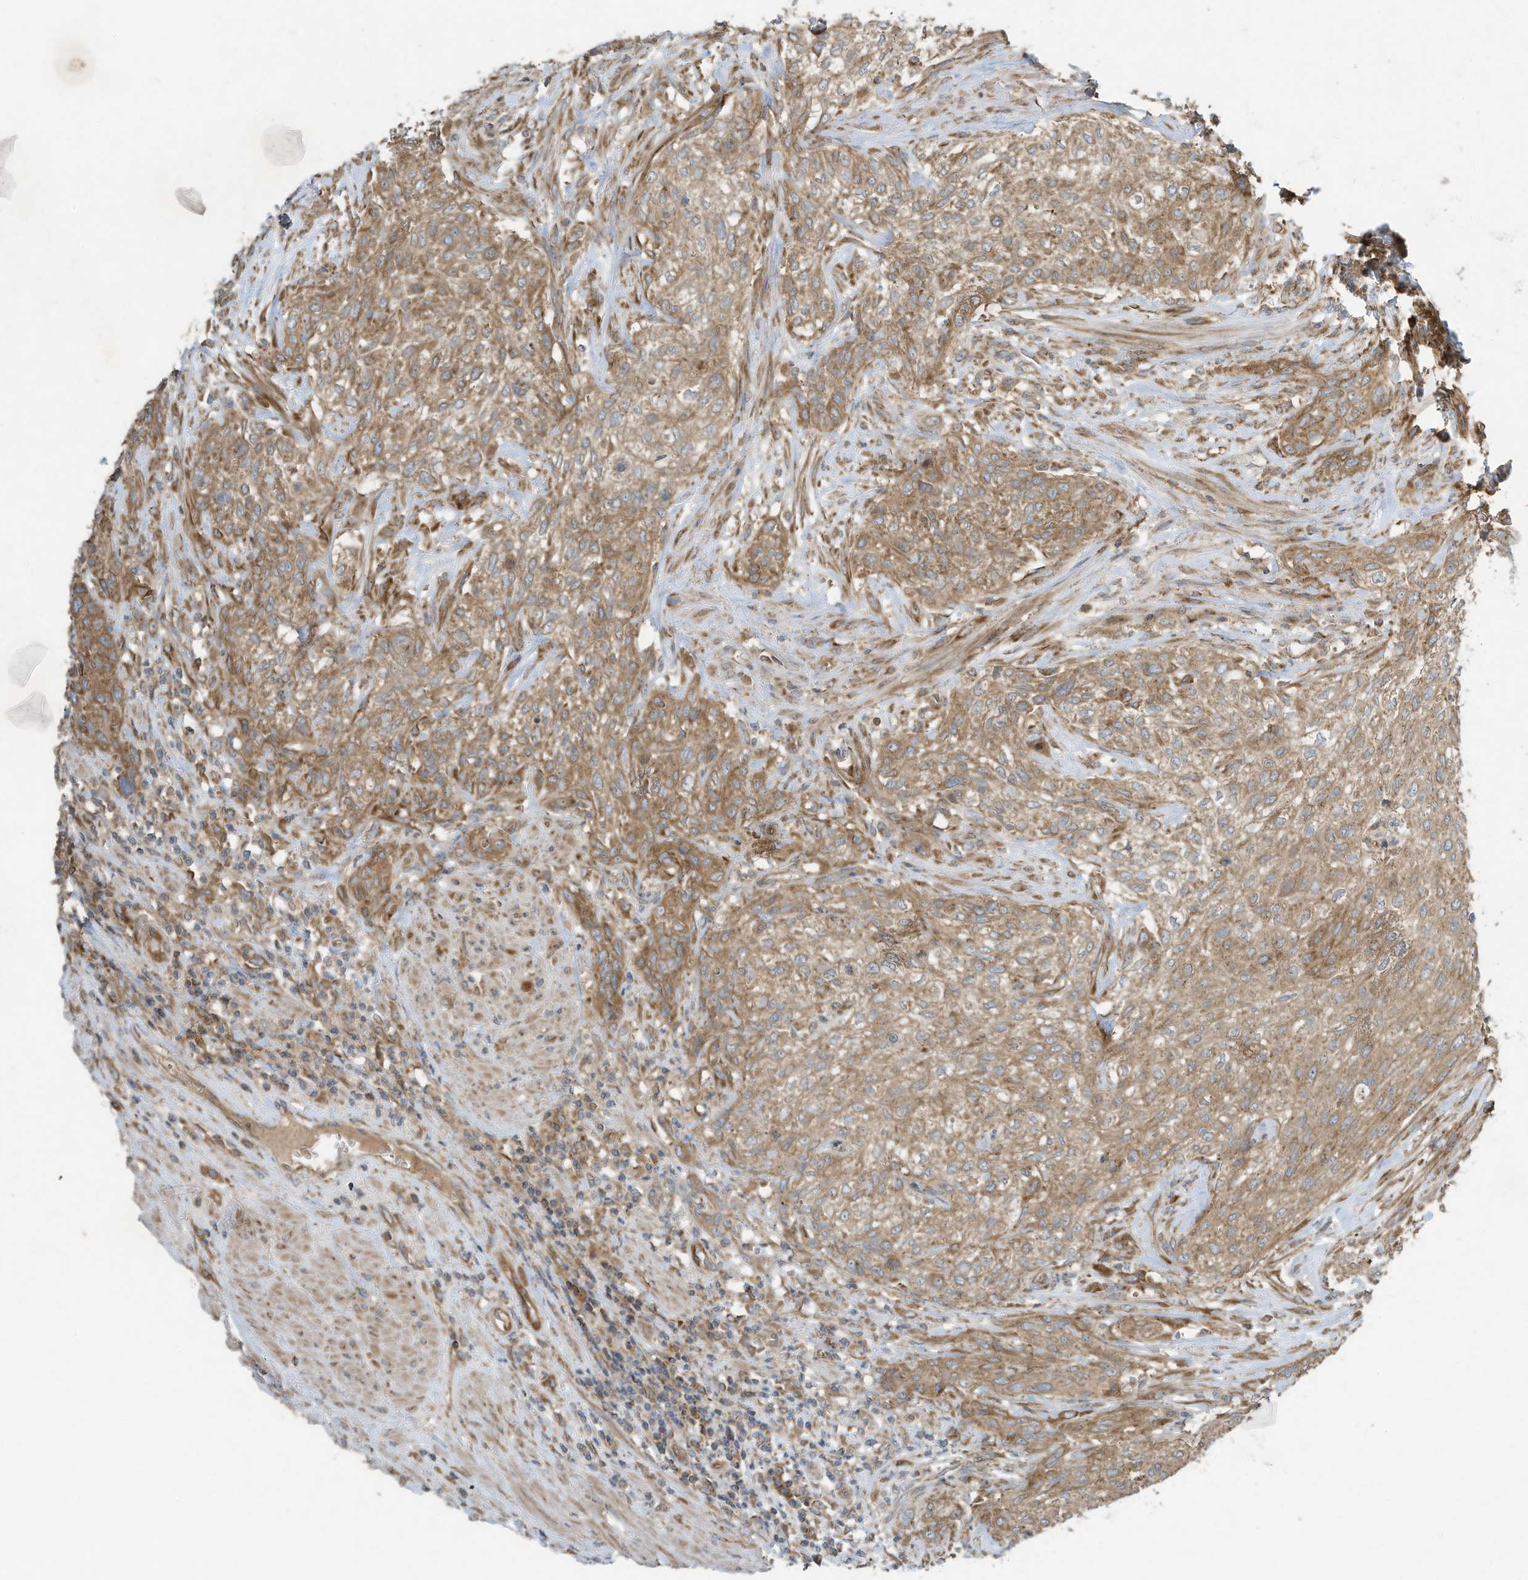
{"staining": {"intensity": "moderate", "quantity": ">75%", "location": "cytoplasmic/membranous"}, "tissue": "urothelial cancer", "cell_type": "Tumor cells", "image_type": "cancer", "snomed": [{"axis": "morphology", "description": "Urothelial carcinoma, High grade"}, {"axis": "topography", "description": "Urinary bladder"}], "caption": "DAB (3,3'-diaminobenzidine) immunohistochemical staining of human urothelial carcinoma (high-grade) shows moderate cytoplasmic/membranous protein expression in about >75% of tumor cells.", "gene": "SYNJ2", "patient": {"sex": "male", "age": 35}}